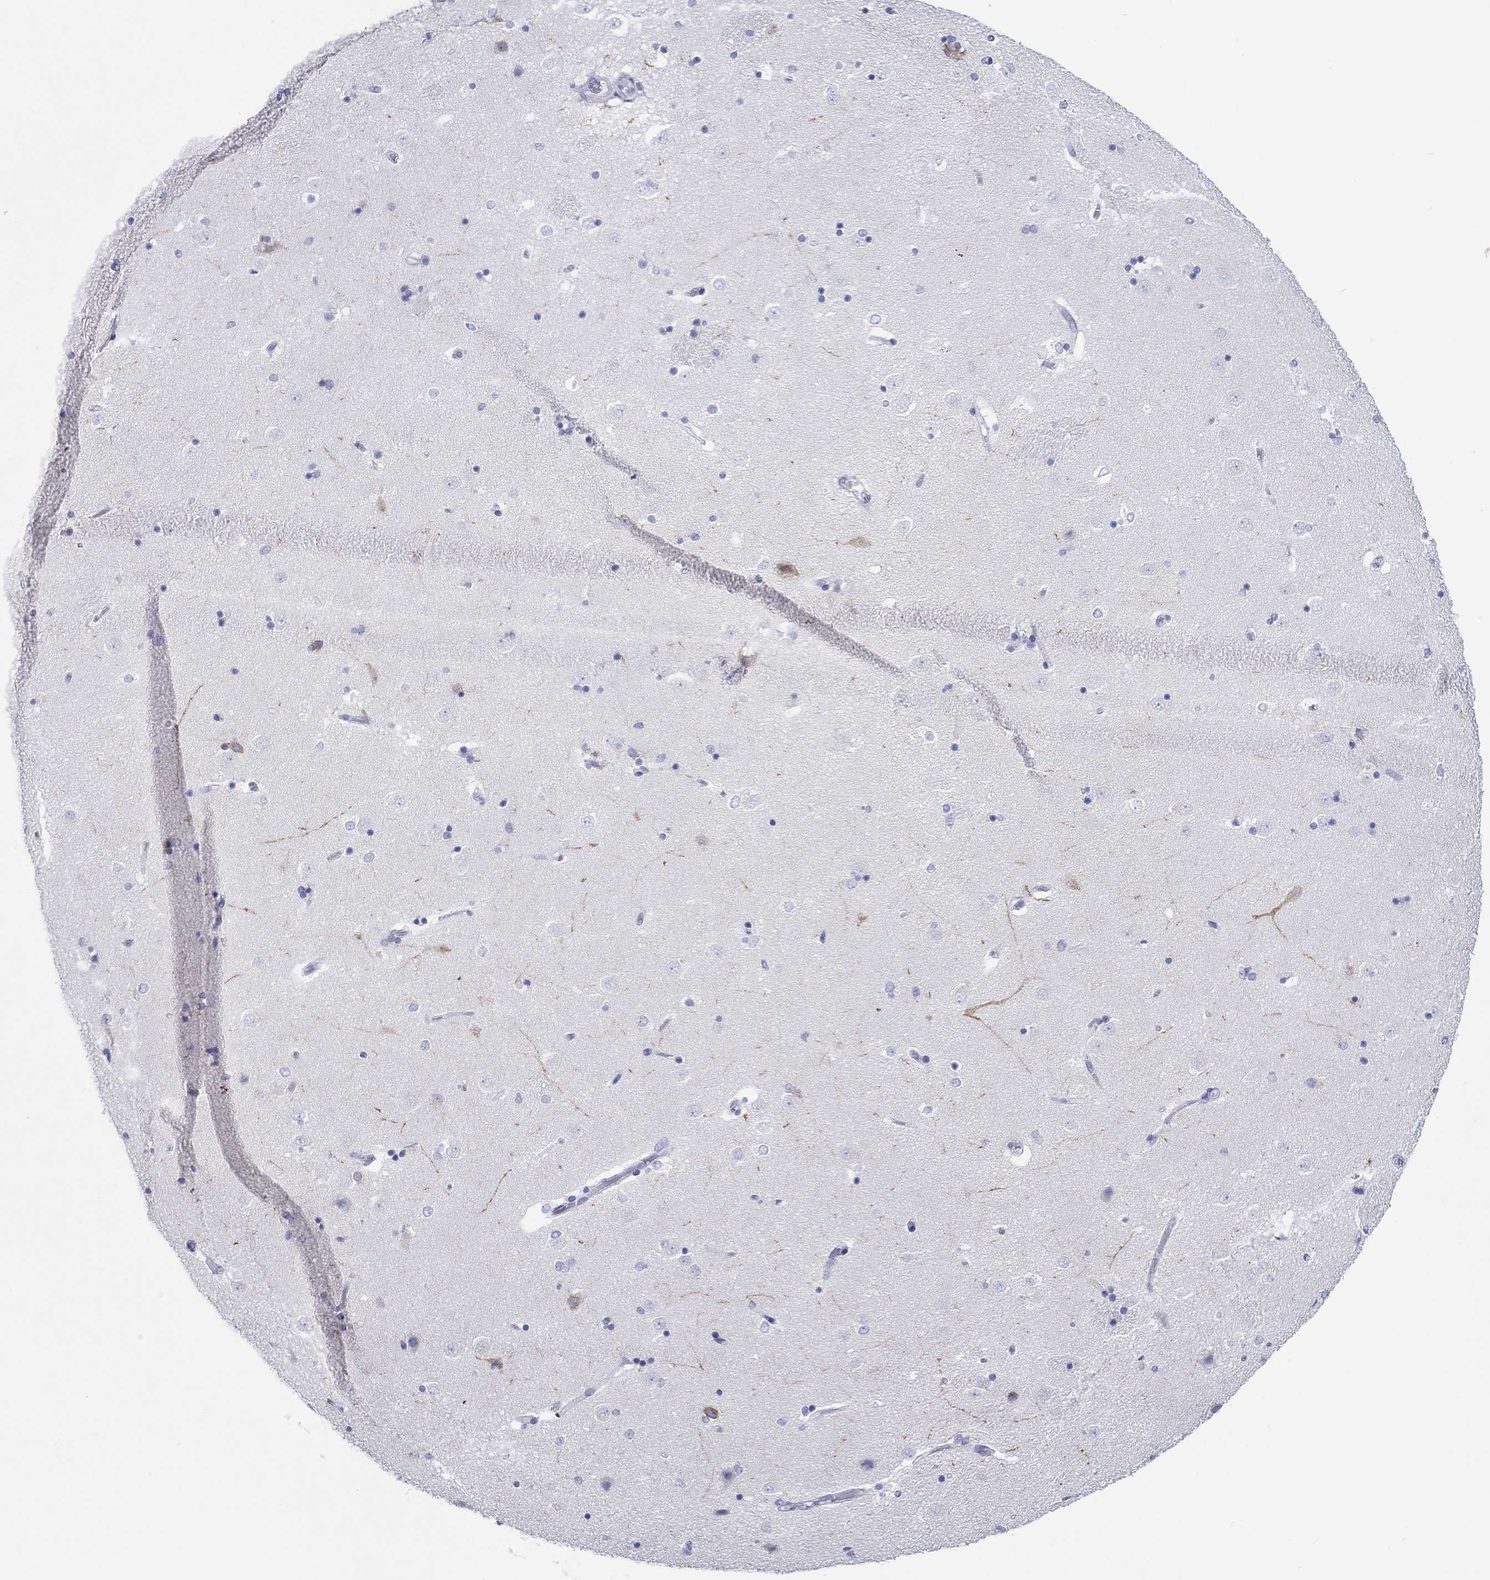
{"staining": {"intensity": "moderate", "quantity": "<25%", "location": "cytoplasmic/membranous"}, "tissue": "caudate", "cell_type": "Glial cells", "image_type": "normal", "snomed": [{"axis": "morphology", "description": "Normal tissue, NOS"}, {"axis": "topography", "description": "Lateral ventricle wall"}], "caption": "This is an image of IHC staining of unremarkable caudate, which shows moderate expression in the cytoplasmic/membranous of glial cells.", "gene": "H1", "patient": {"sex": "male", "age": 51}}